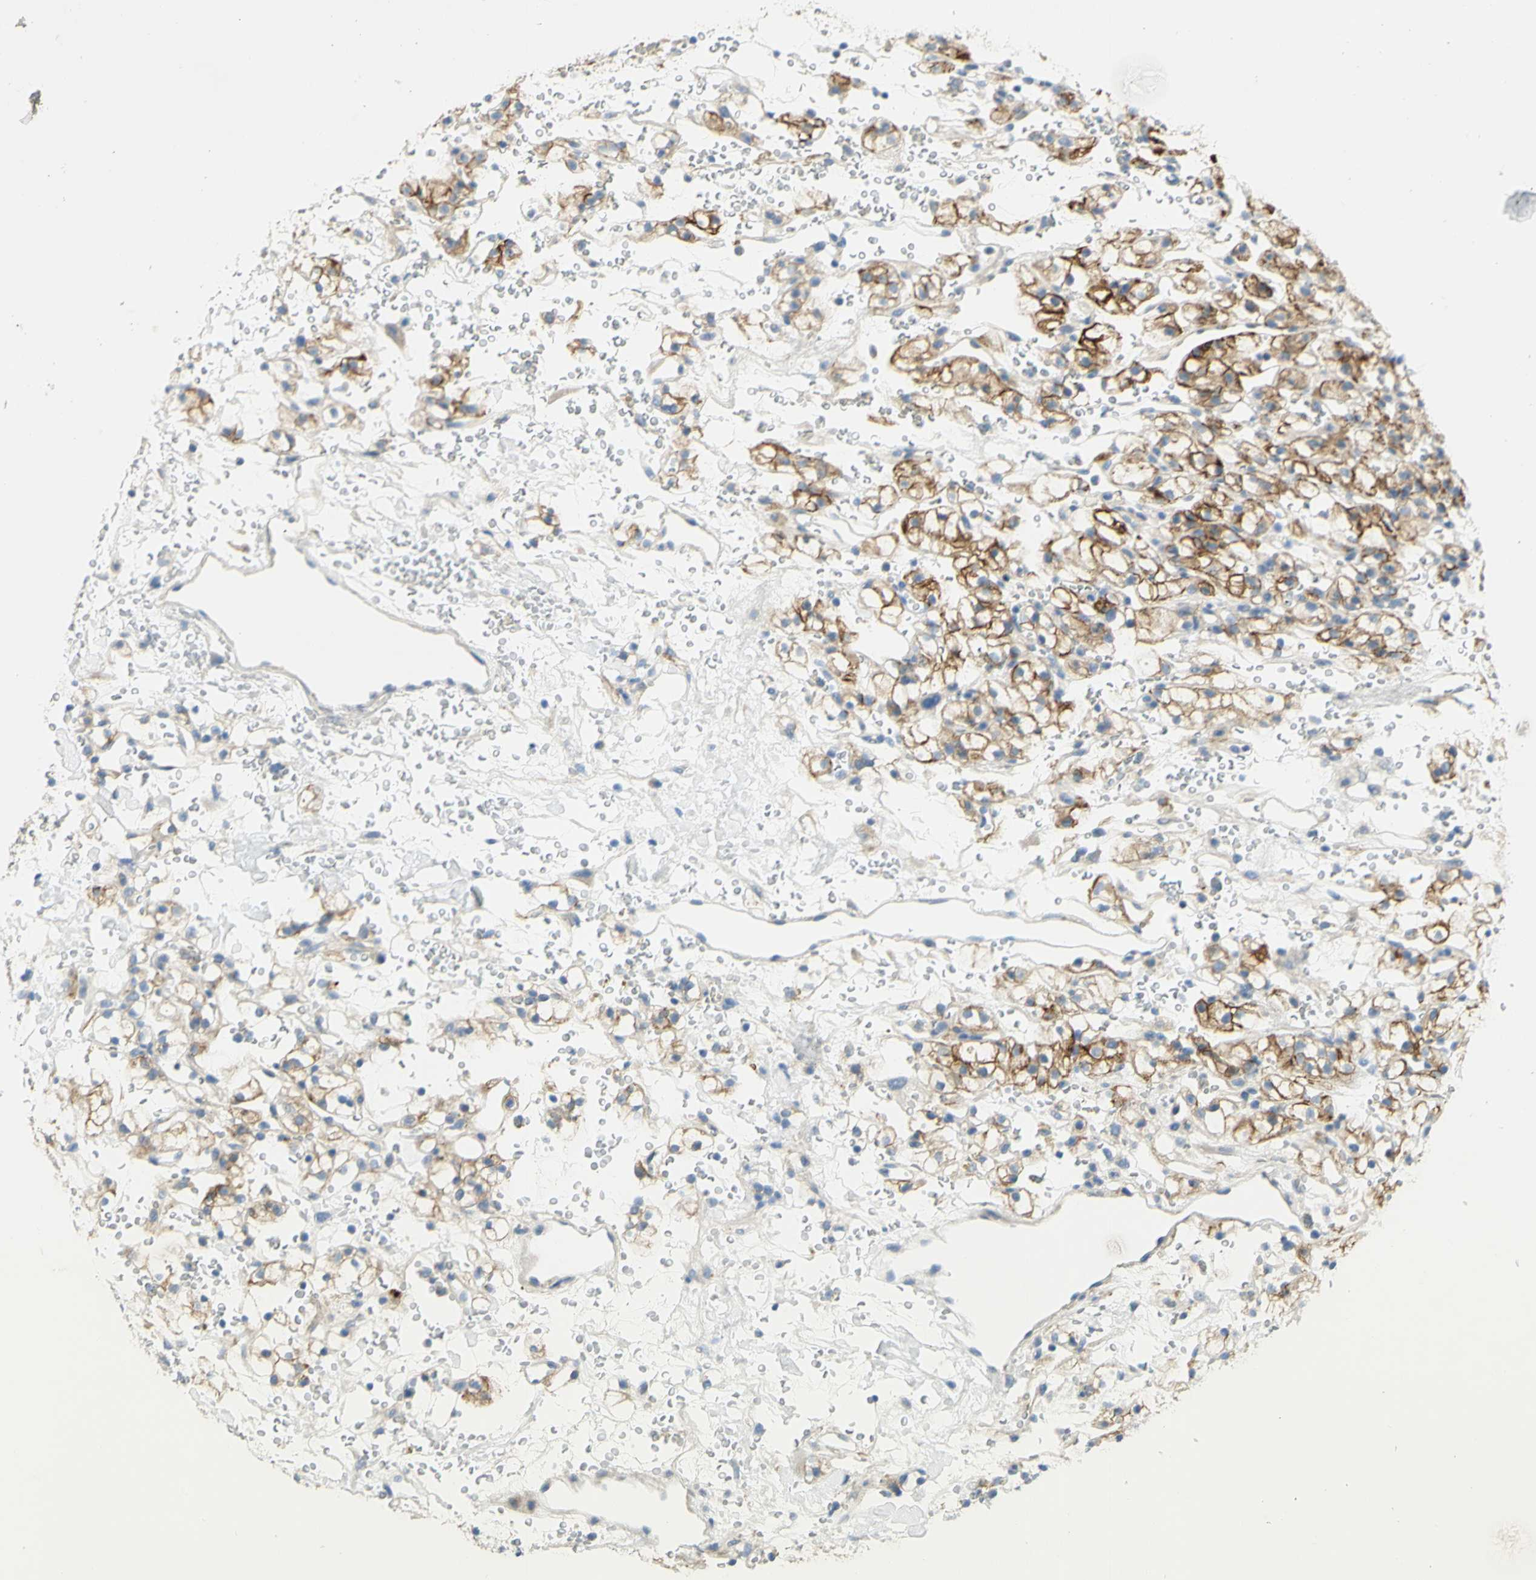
{"staining": {"intensity": "strong", "quantity": ">75%", "location": "cytoplasmic/membranous"}, "tissue": "renal cancer", "cell_type": "Tumor cells", "image_type": "cancer", "snomed": [{"axis": "morphology", "description": "Adenocarcinoma, NOS"}, {"axis": "topography", "description": "Kidney"}], "caption": "Protein analysis of renal cancer tissue demonstrates strong cytoplasmic/membranous expression in approximately >75% of tumor cells.", "gene": "GCNT3", "patient": {"sex": "male", "age": 61}}